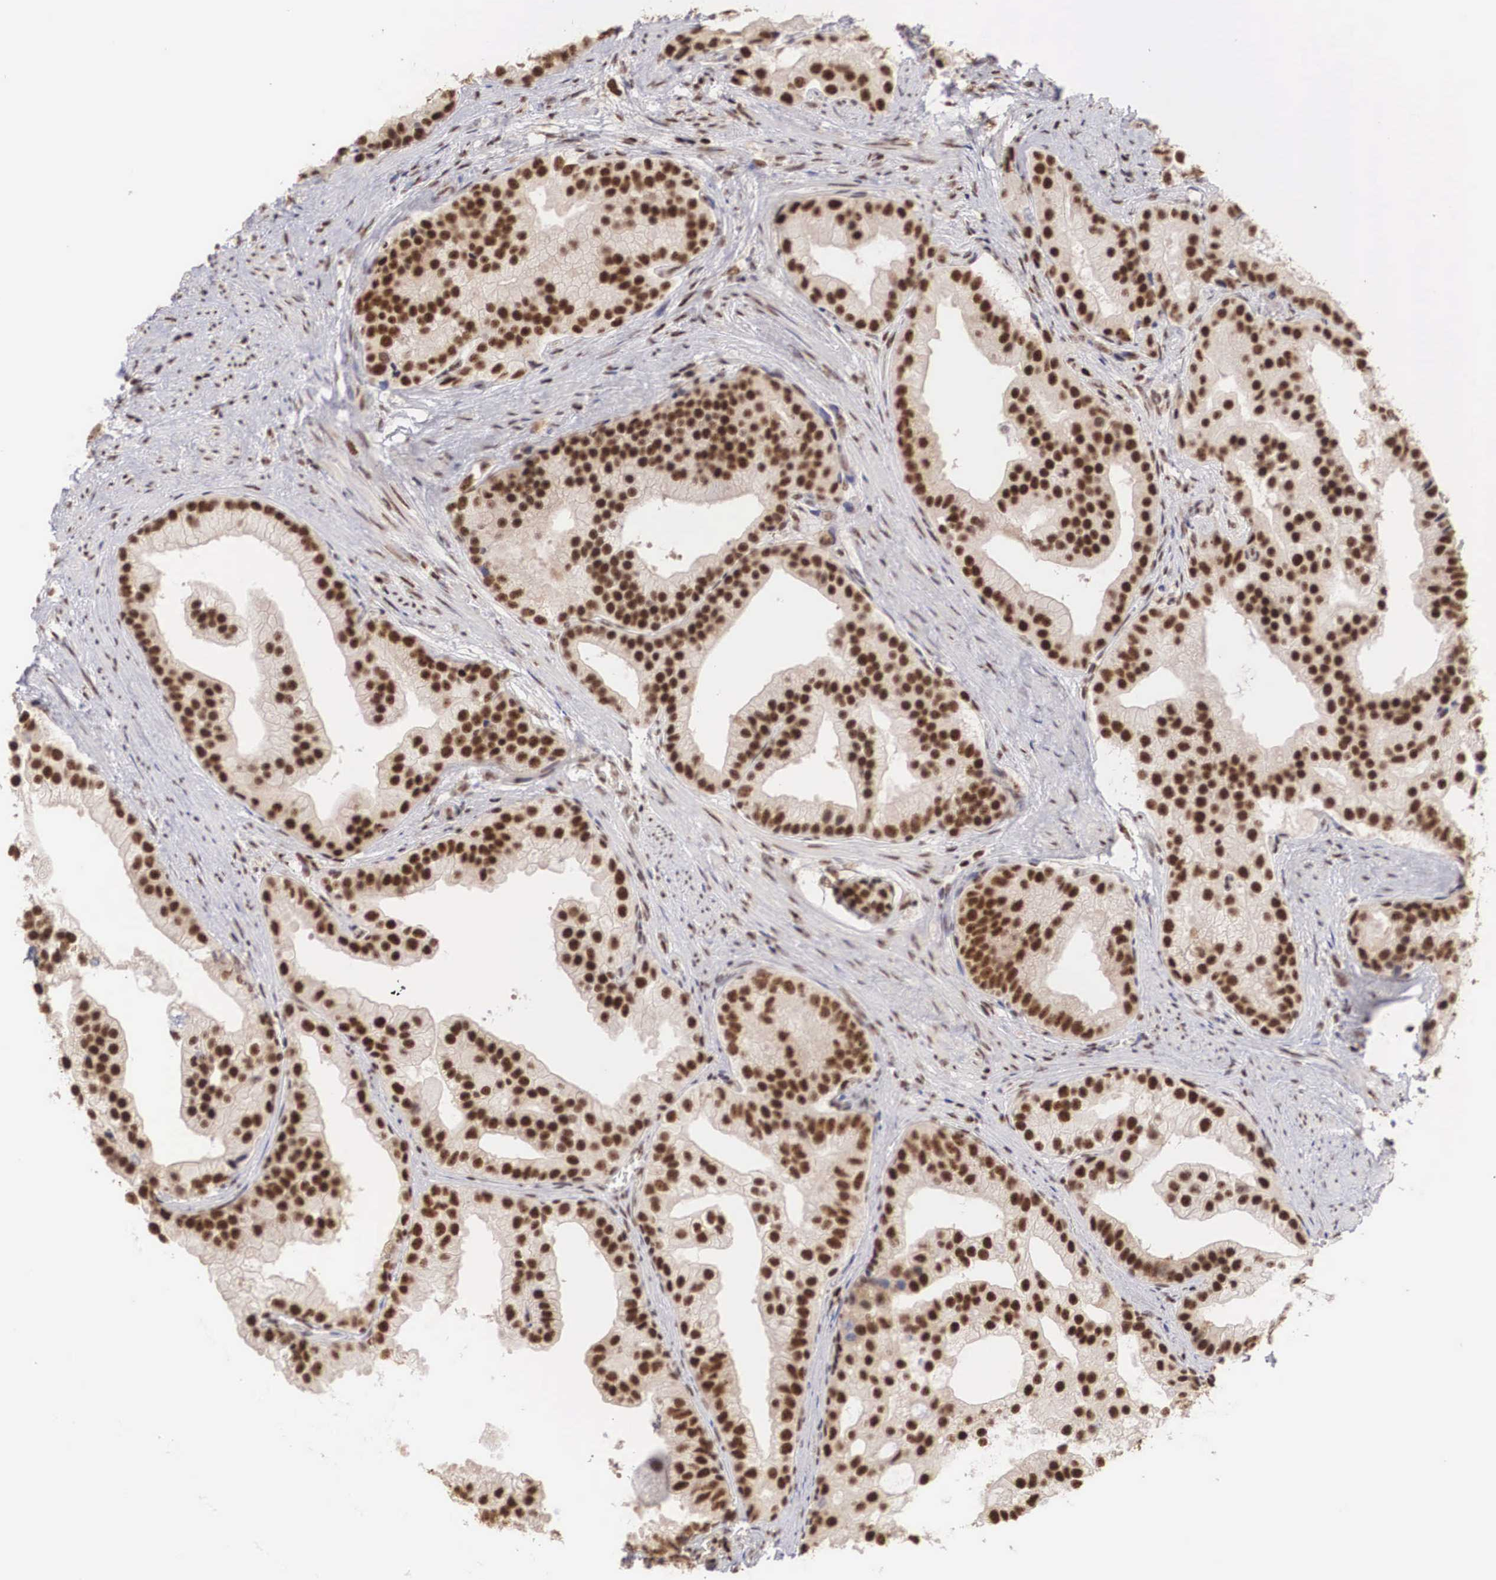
{"staining": {"intensity": "strong", "quantity": ">75%", "location": "nuclear"}, "tissue": "prostate cancer", "cell_type": "Tumor cells", "image_type": "cancer", "snomed": [{"axis": "morphology", "description": "Adenocarcinoma, Medium grade"}, {"axis": "topography", "description": "Prostate"}], "caption": "IHC micrograph of neoplastic tissue: medium-grade adenocarcinoma (prostate) stained using IHC demonstrates high levels of strong protein expression localized specifically in the nuclear of tumor cells, appearing as a nuclear brown color.", "gene": "HTATSF1", "patient": {"sex": "male", "age": 65}}